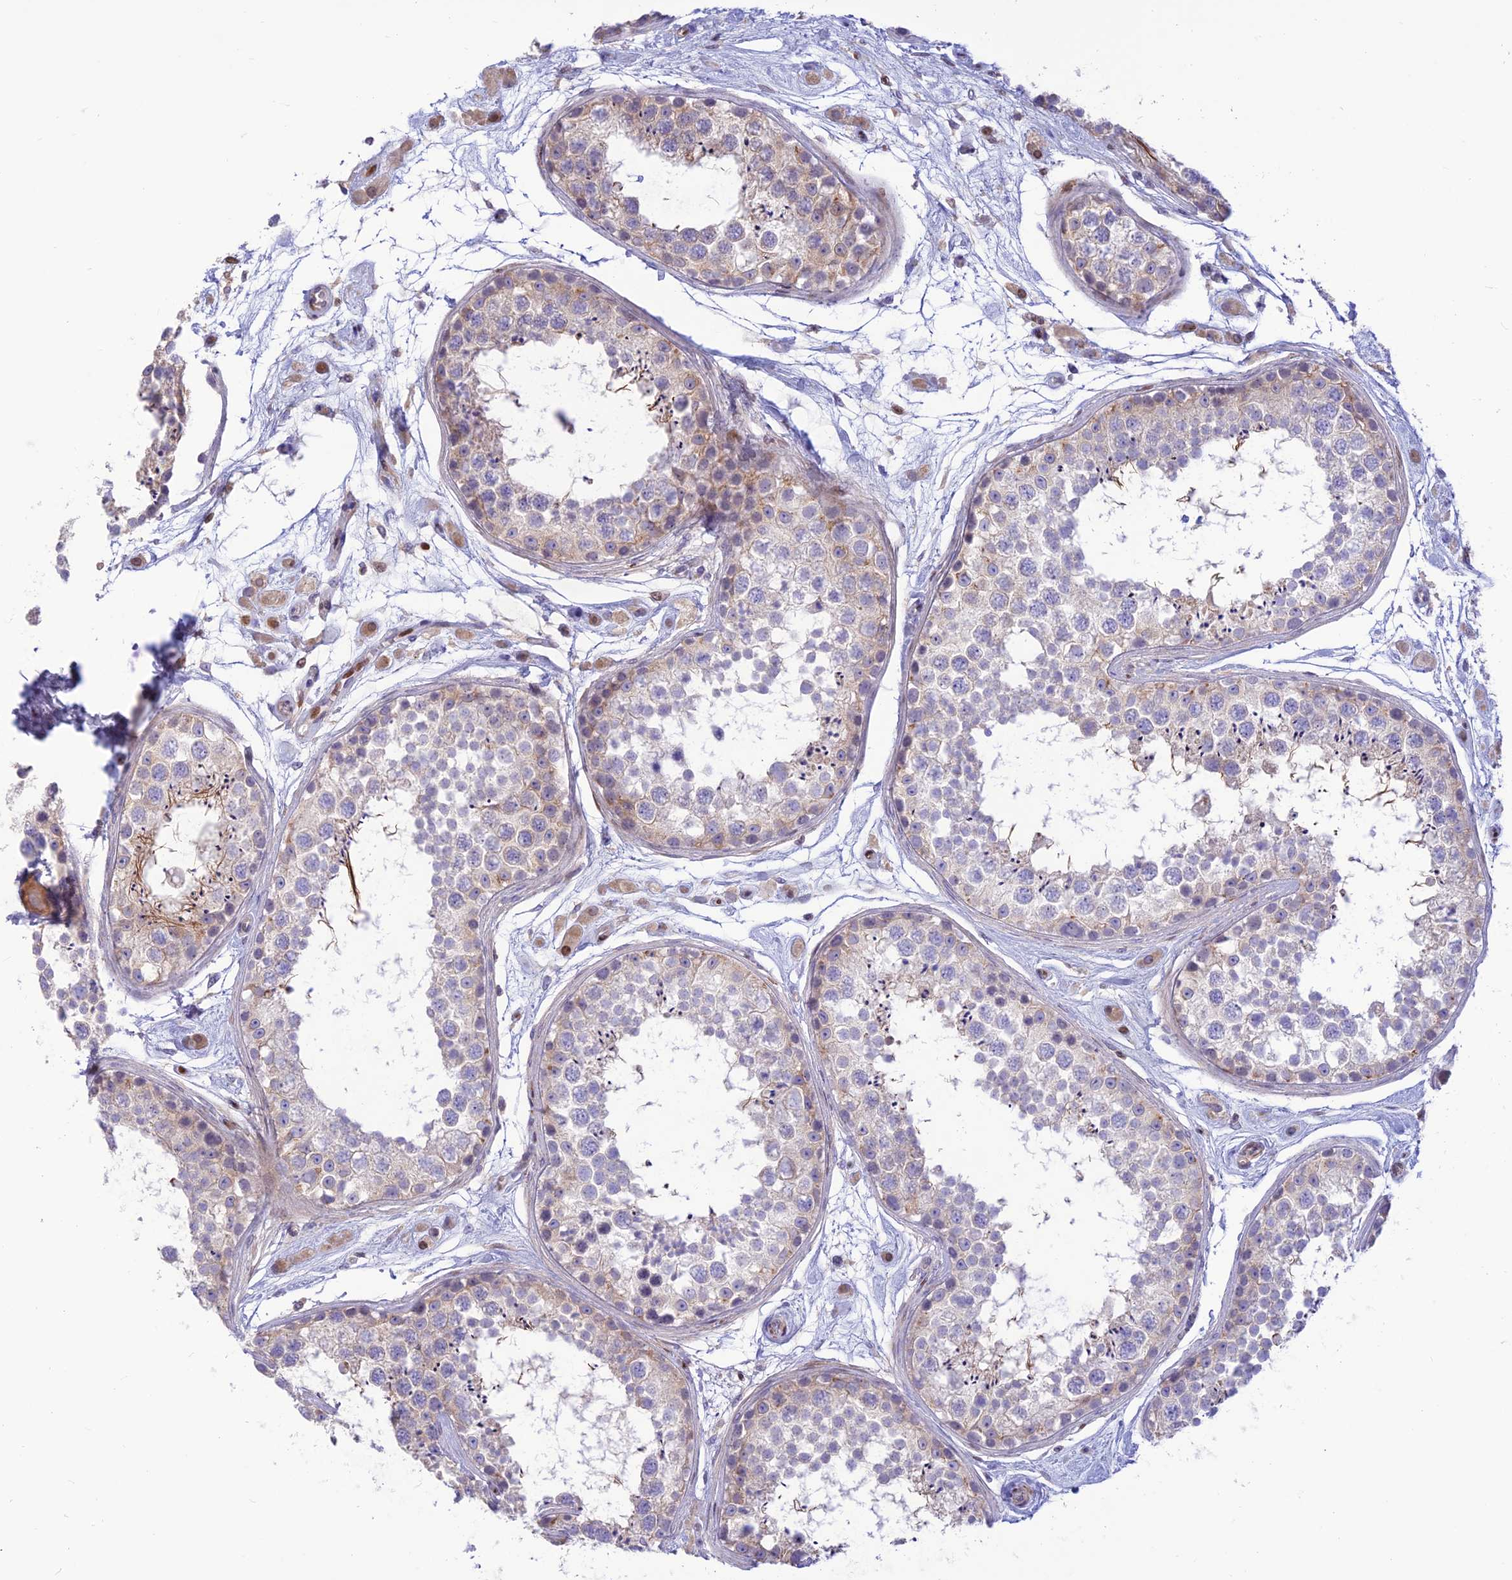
{"staining": {"intensity": "weak", "quantity": "<25%", "location": "cytoplasmic/membranous"}, "tissue": "testis", "cell_type": "Cells in seminiferous ducts", "image_type": "normal", "snomed": [{"axis": "morphology", "description": "Normal tissue, NOS"}, {"axis": "topography", "description": "Testis"}], "caption": "Immunohistochemical staining of benign testis shows no significant expression in cells in seminiferous ducts.", "gene": "FAM186B", "patient": {"sex": "male", "age": 25}}